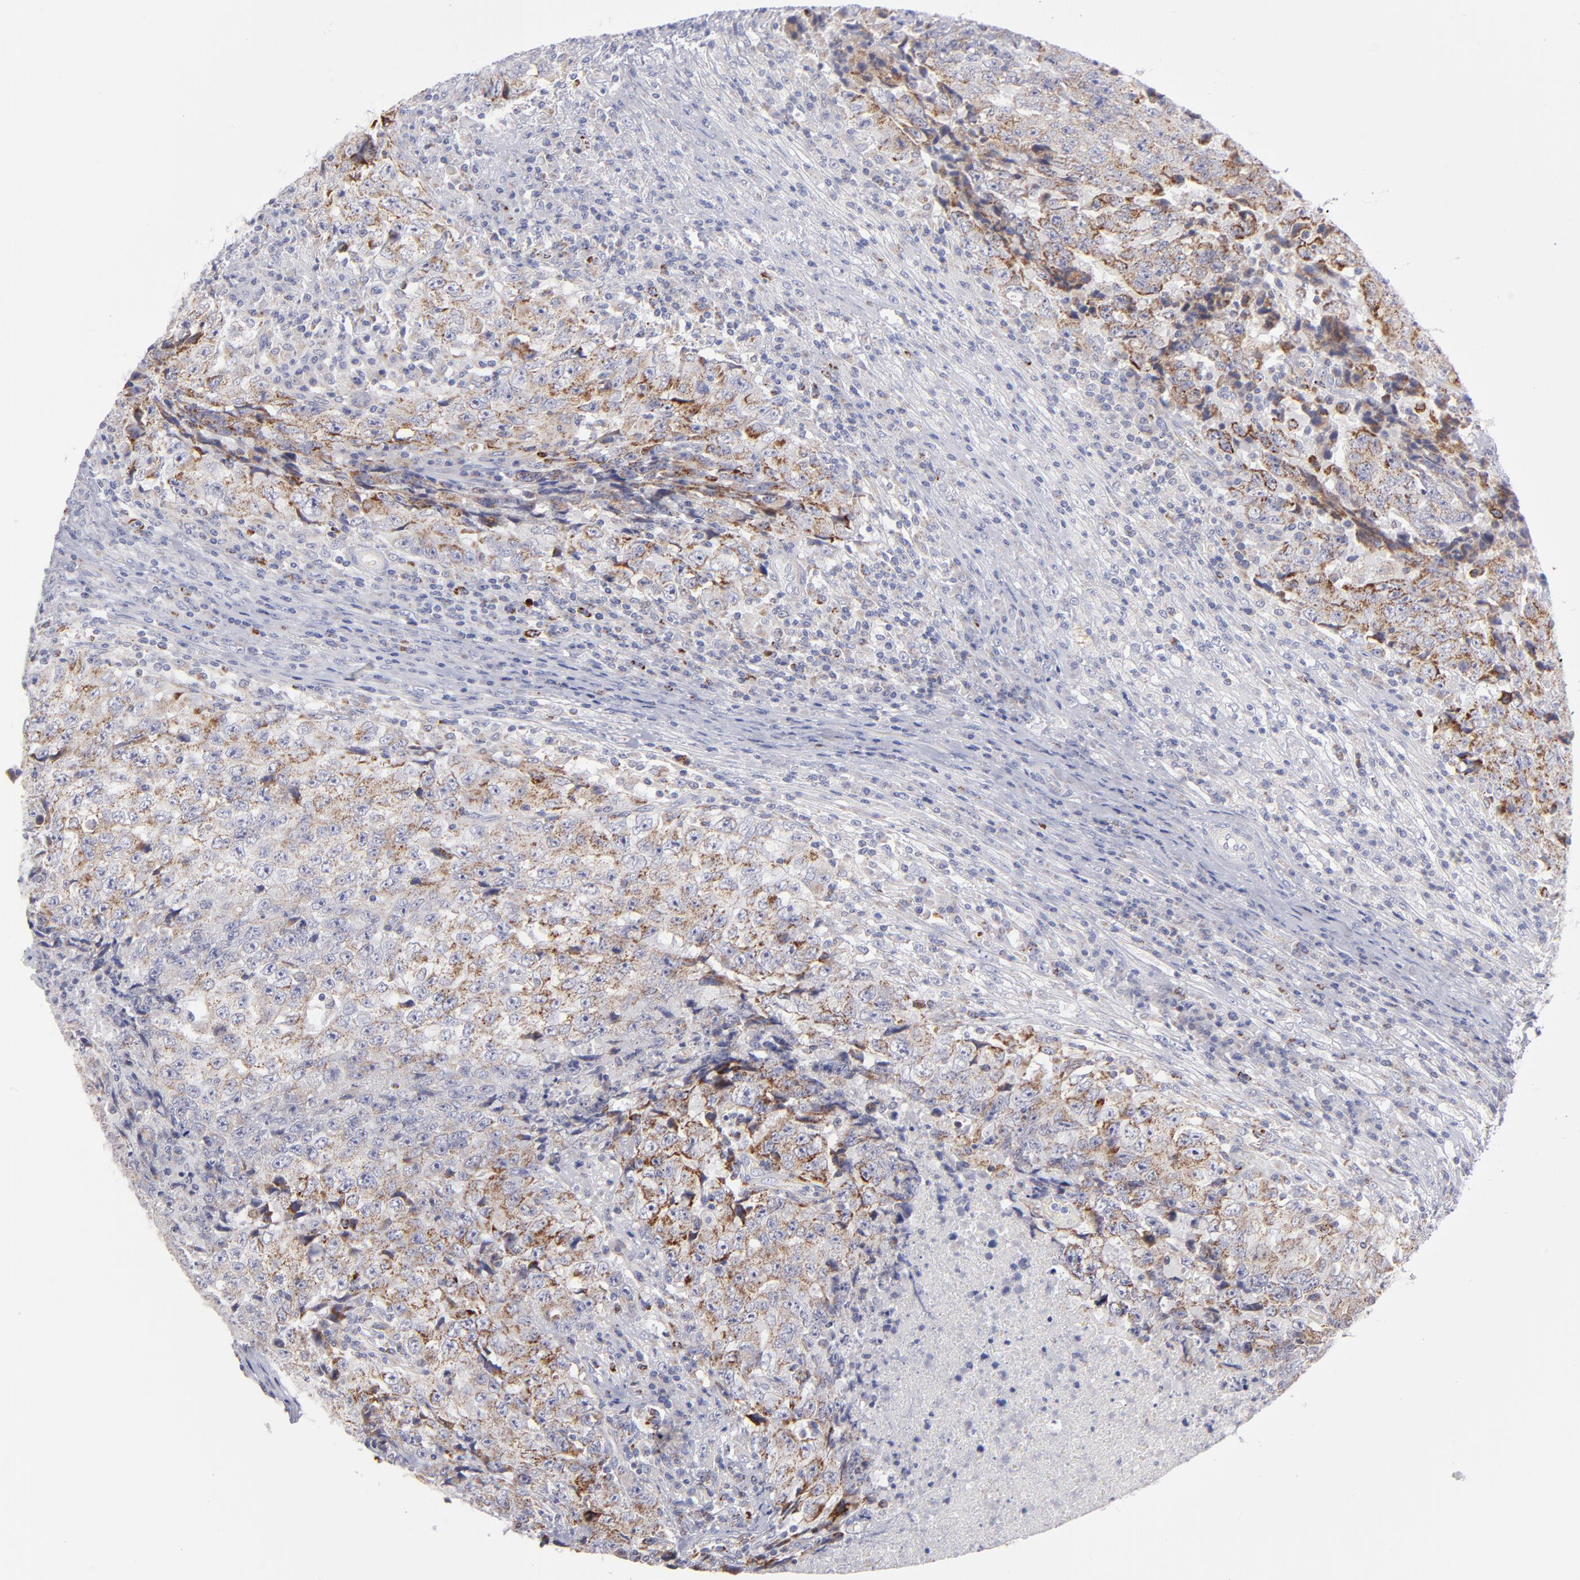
{"staining": {"intensity": "moderate", "quantity": ">75%", "location": "cytoplasmic/membranous"}, "tissue": "testis cancer", "cell_type": "Tumor cells", "image_type": "cancer", "snomed": [{"axis": "morphology", "description": "Necrosis, NOS"}, {"axis": "morphology", "description": "Carcinoma, Embryonal, NOS"}, {"axis": "topography", "description": "Testis"}], "caption": "Testis cancer was stained to show a protein in brown. There is medium levels of moderate cytoplasmic/membranous expression in approximately >75% of tumor cells.", "gene": "MTHFD2", "patient": {"sex": "male", "age": 19}}